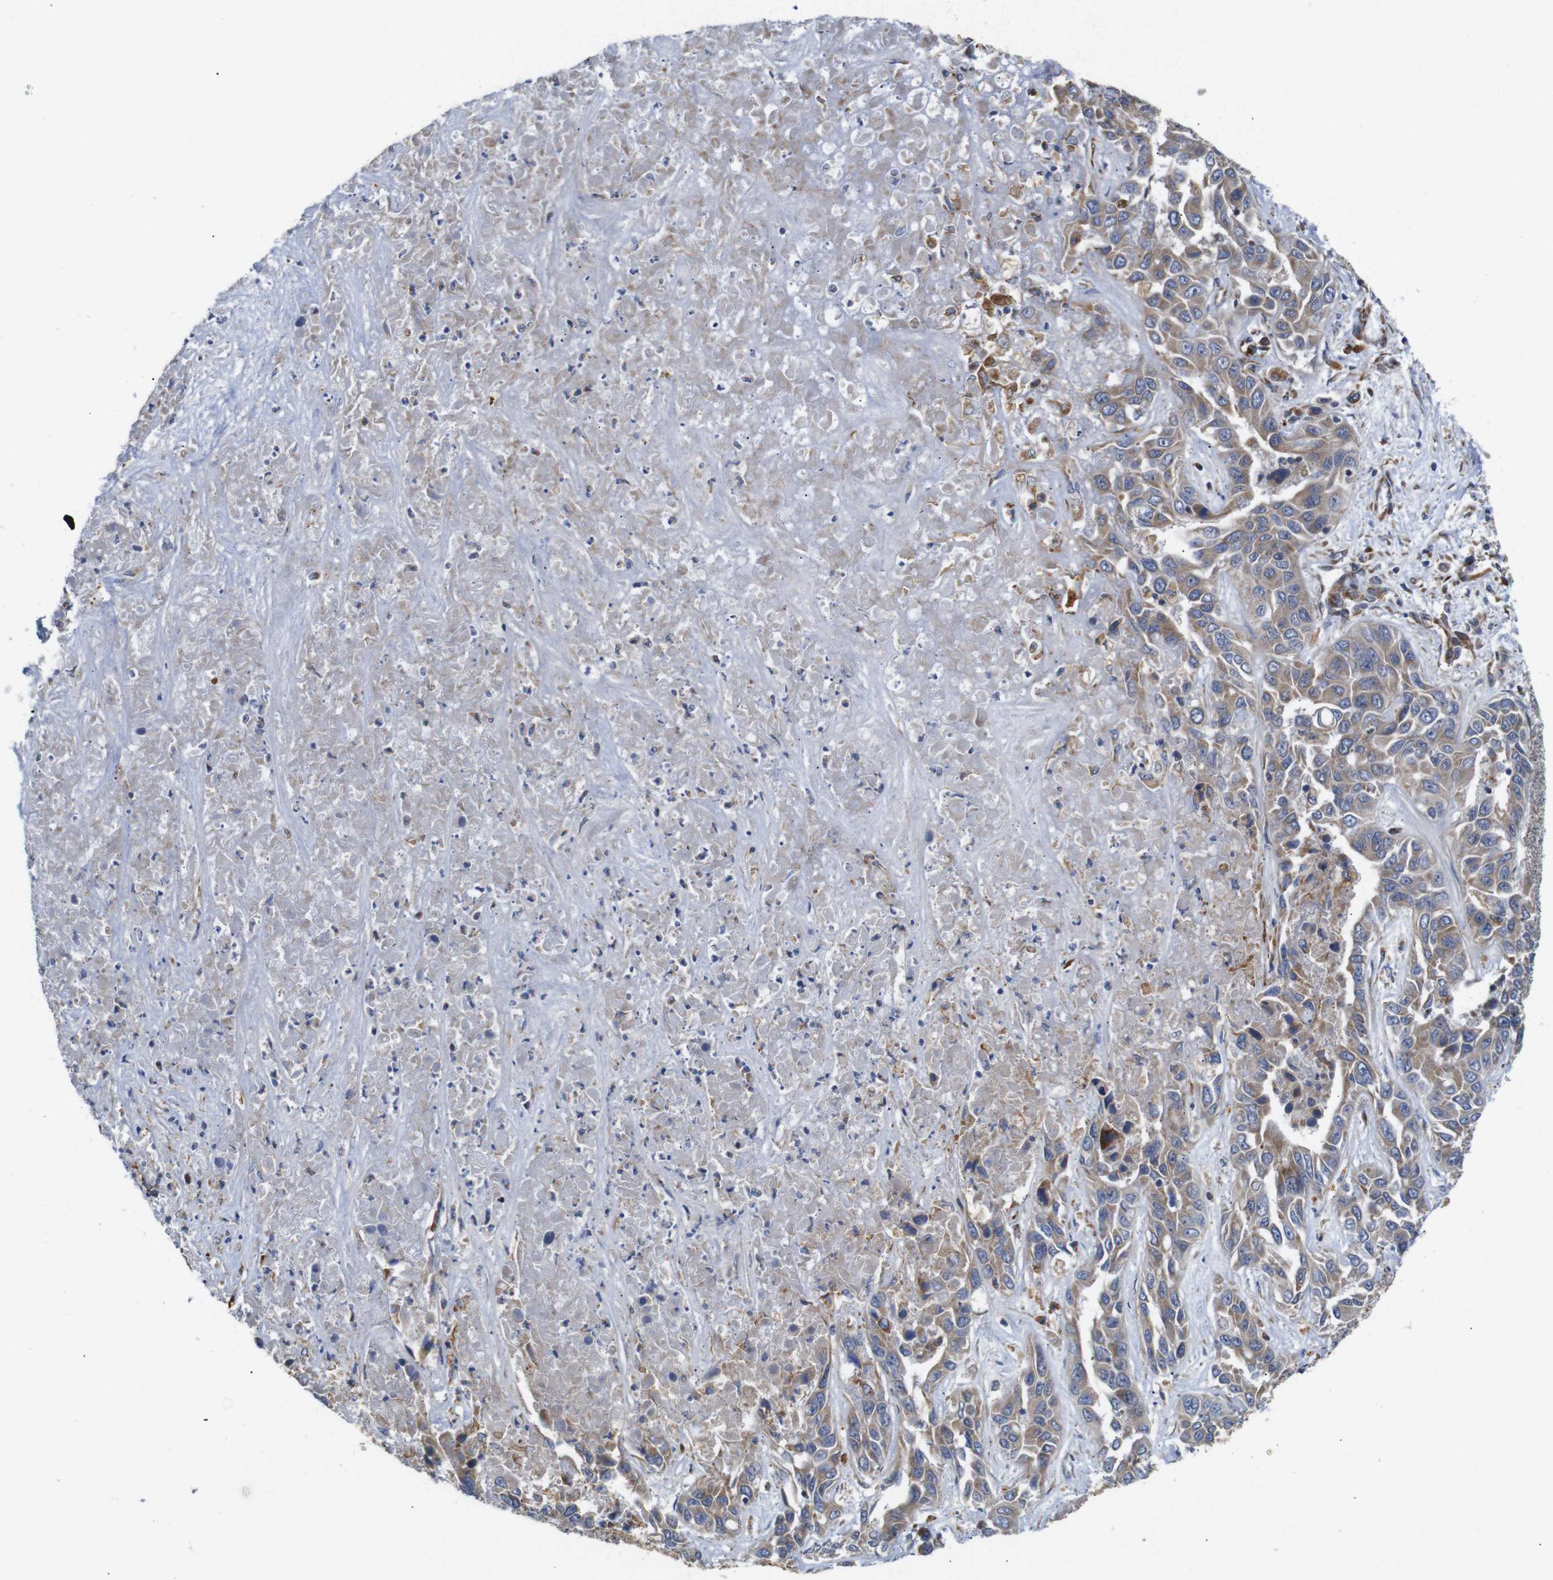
{"staining": {"intensity": "moderate", "quantity": ">75%", "location": "cytoplasmic/membranous"}, "tissue": "liver cancer", "cell_type": "Tumor cells", "image_type": "cancer", "snomed": [{"axis": "morphology", "description": "Cholangiocarcinoma"}, {"axis": "topography", "description": "Liver"}], "caption": "Protein expression analysis of human liver cholangiocarcinoma reveals moderate cytoplasmic/membranous positivity in about >75% of tumor cells.", "gene": "POMK", "patient": {"sex": "female", "age": 52}}